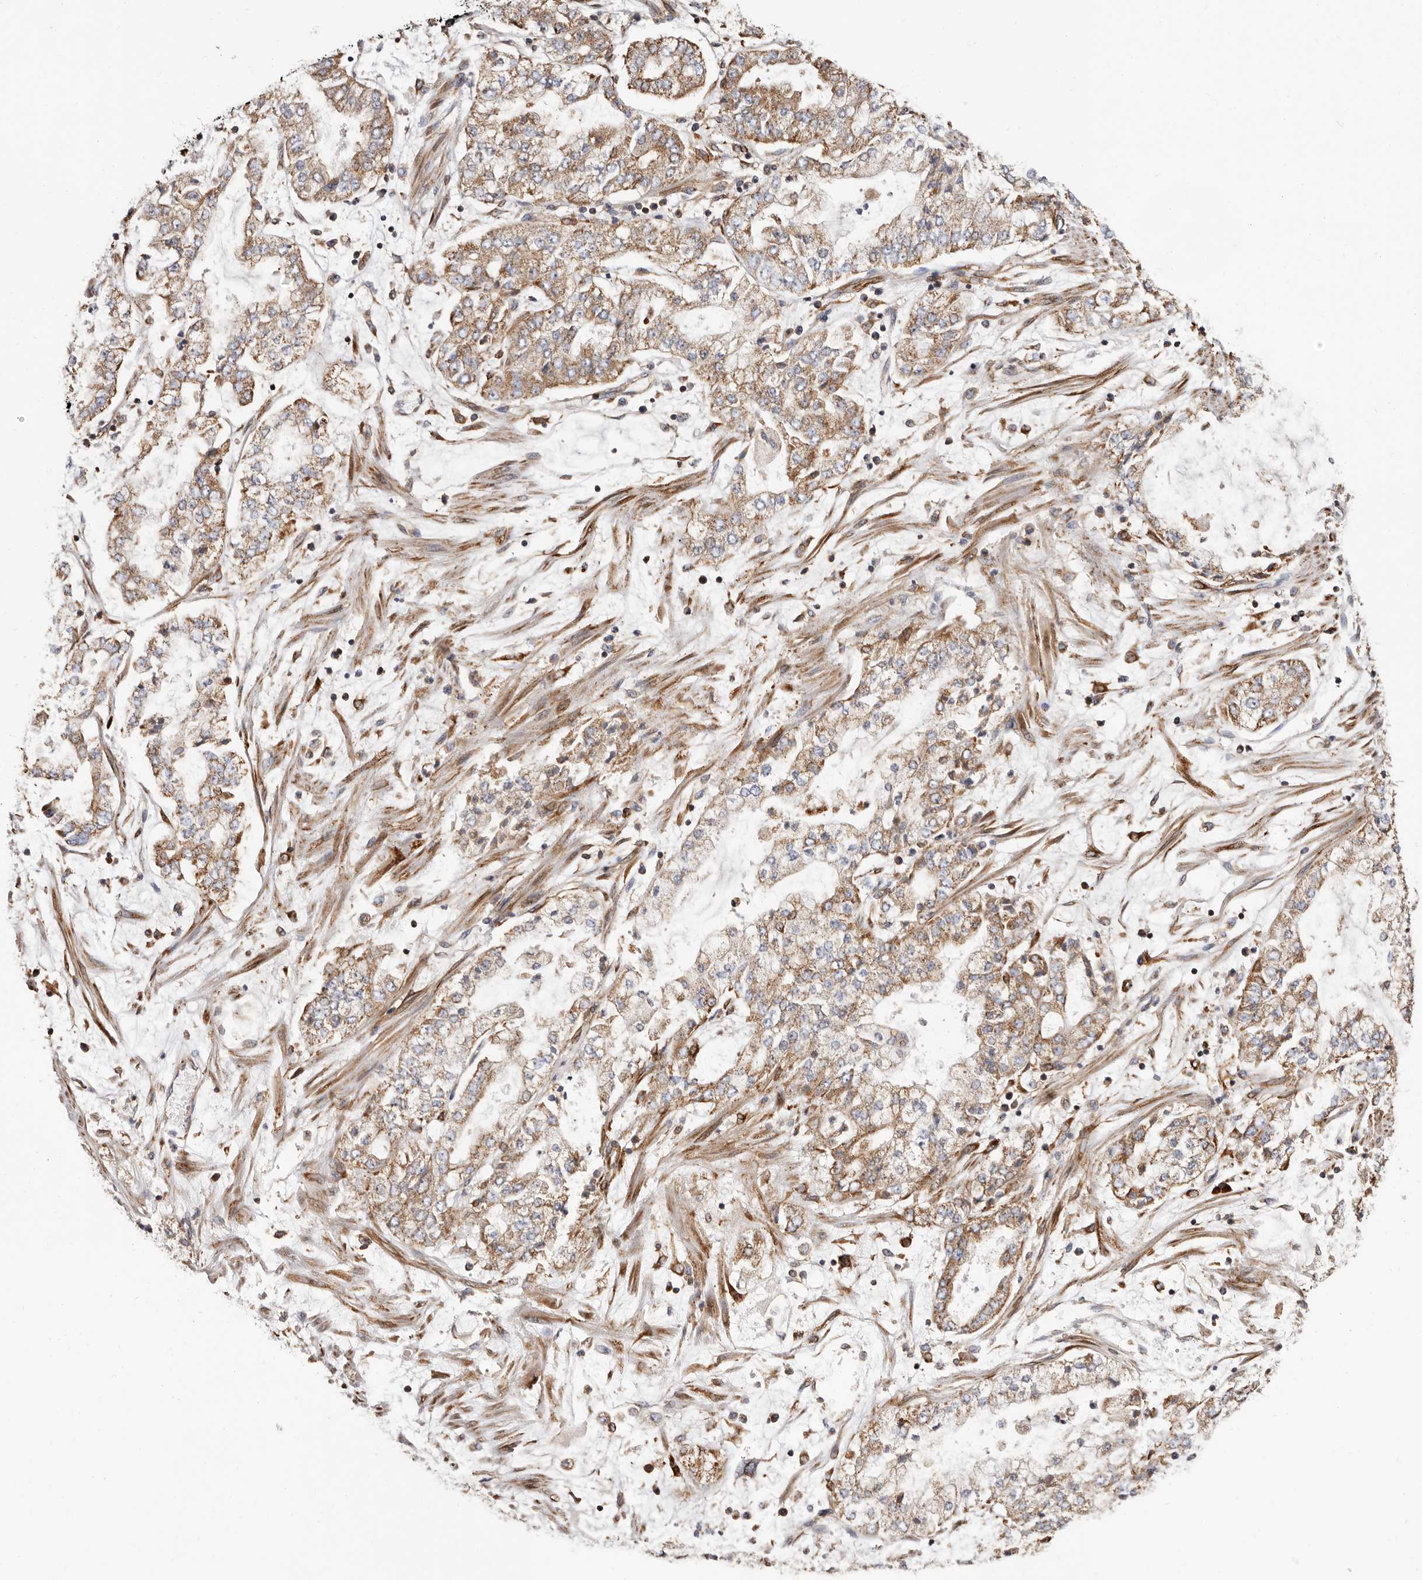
{"staining": {"intensity": "moderate", "quantity": ">75%", "location": "cytoplasmic/membranous"}, "tissue": "stomach cancer", "cell_type": "Tumor cells", "image_type": "cancer", "snomed": [{"axis": "morphology", "description": "Adenocarcinoma, NOS"}, {"axis": "topography", "description": "Stomach"}], "caption": "Tumor cells demonstrate moderate cytoplasmic/membranous positivity in about >75% of cells in stomach cancer (adenocarcinoma).", "gene": "COQ8B", "patient": {"sex": "male", "age": 76}}